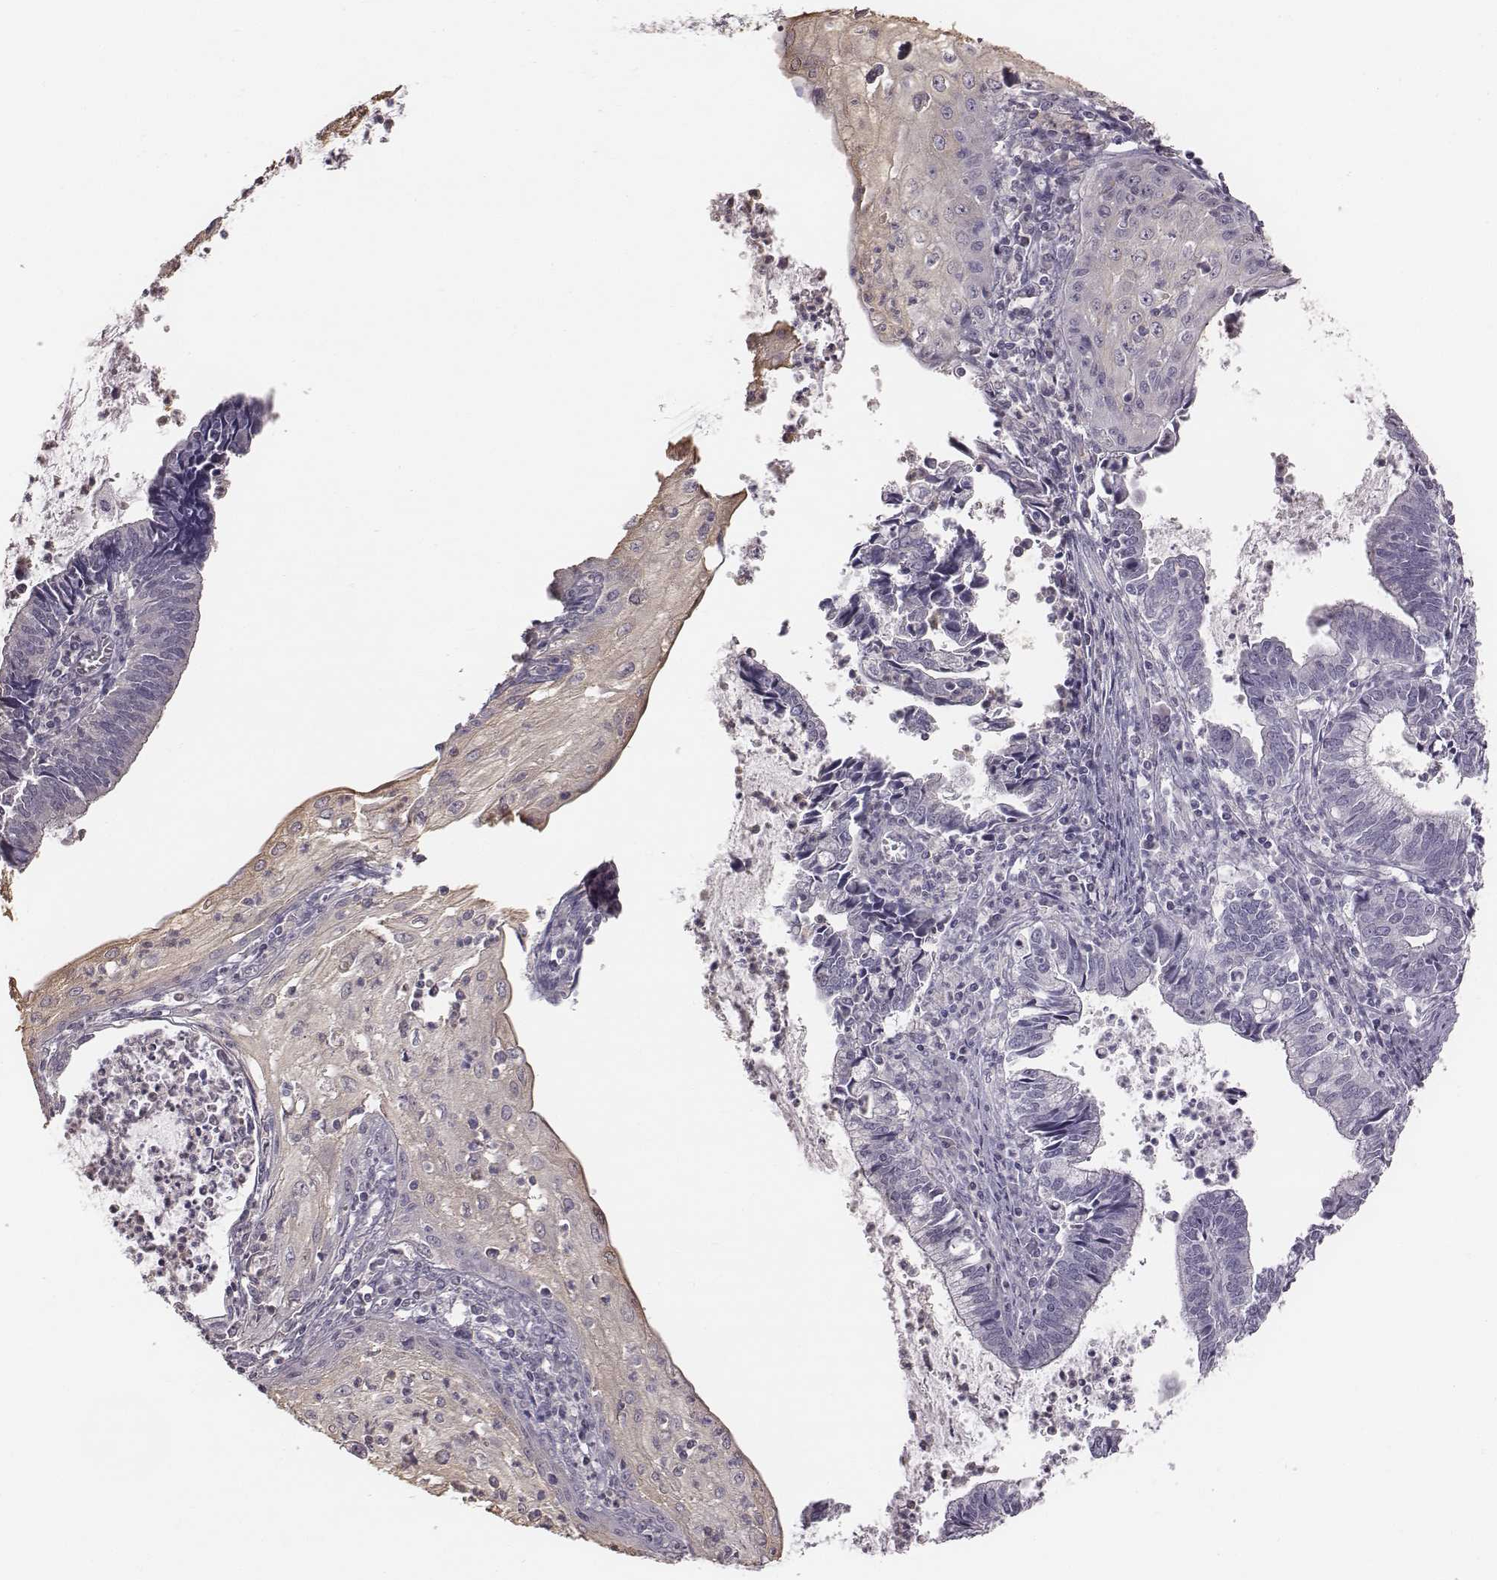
{"staining": {"intensity": "negative", "quantity": "none", "location": "none"}, "tissue": "cervical cancer", "cell_type": "Tumor cells", "image_type": "cancer", "snomed": [{"axis": "morphology", "description": "Adenocarcinoma, NOS"}, {"axis": "topography", "description": "Cervix"}], "caption": "High power microscopy micrograph of an IHC micrograph of cervical cancer, revealing no significant staining in tumor cells. (DAB (3,3'-diaminobenzidine) IHC, high magnification).", "gene": "C6orf58", "patient": {"sex": "female", "age": 42}}